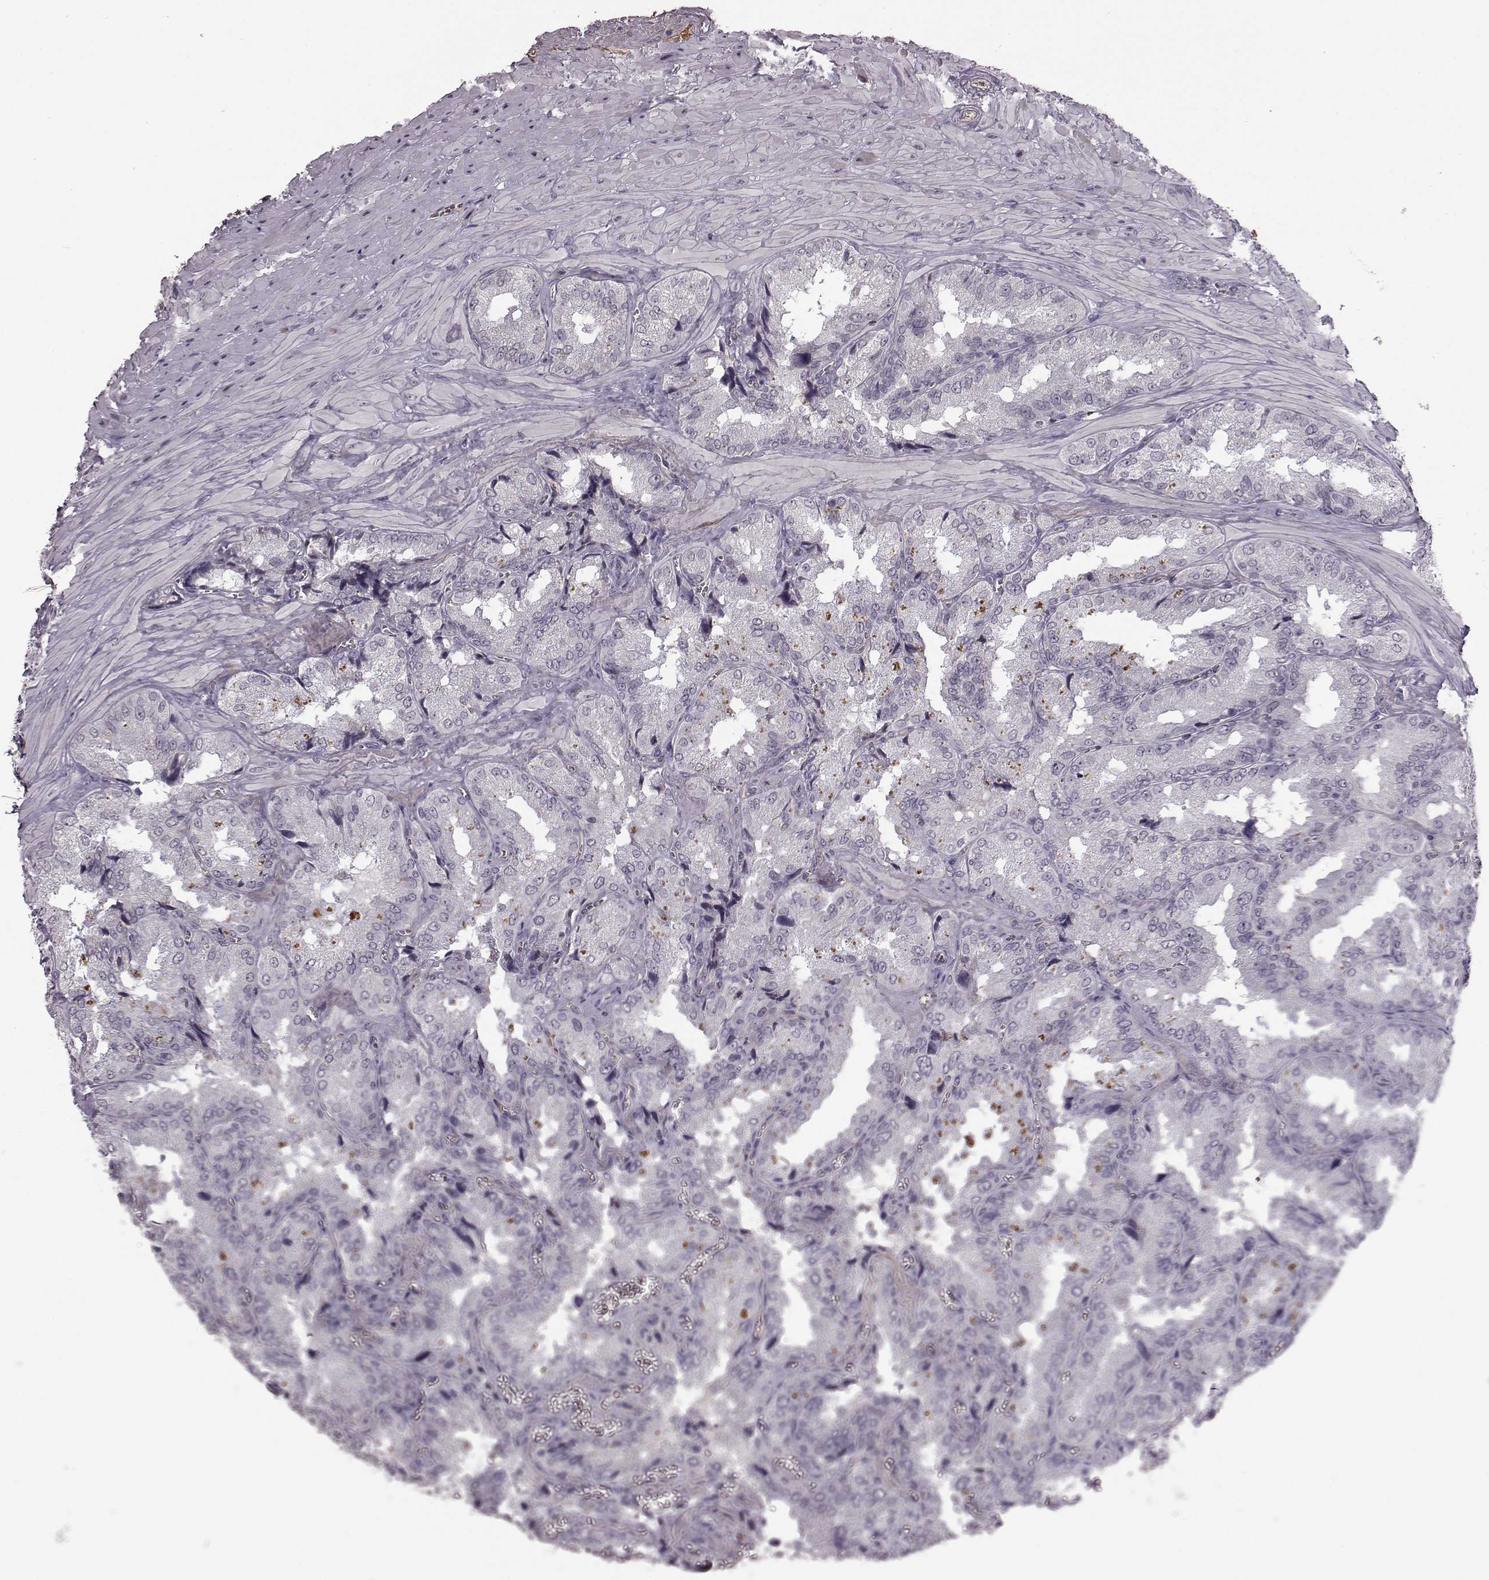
{"staining": {"intensity": "negative", "quantity": "none", "location": "none"}, "tissue": "seminal vesicle", "cell_type": "Glandular cells", "image_type": "normal", "snomed": [{"axis": "morphology", "description": "Normal tissue, NOS"}, {"axis": "topography", "description": "Seminal veicle"}], "caption": "High magnification brightfield microscopy of normal seminal vesicle stained with DAB (3,3'-diaminobenzidine) (brown) and counterstained with hematoxylin (blue): glandular cells show no significant positivity. (Stains: DAB IHC with hematoxylin counter stain, Microscopy: brightfield microscopy at high magnification).", "gene": "PROP1", "patient": {"sex": "male", "age": 37}}